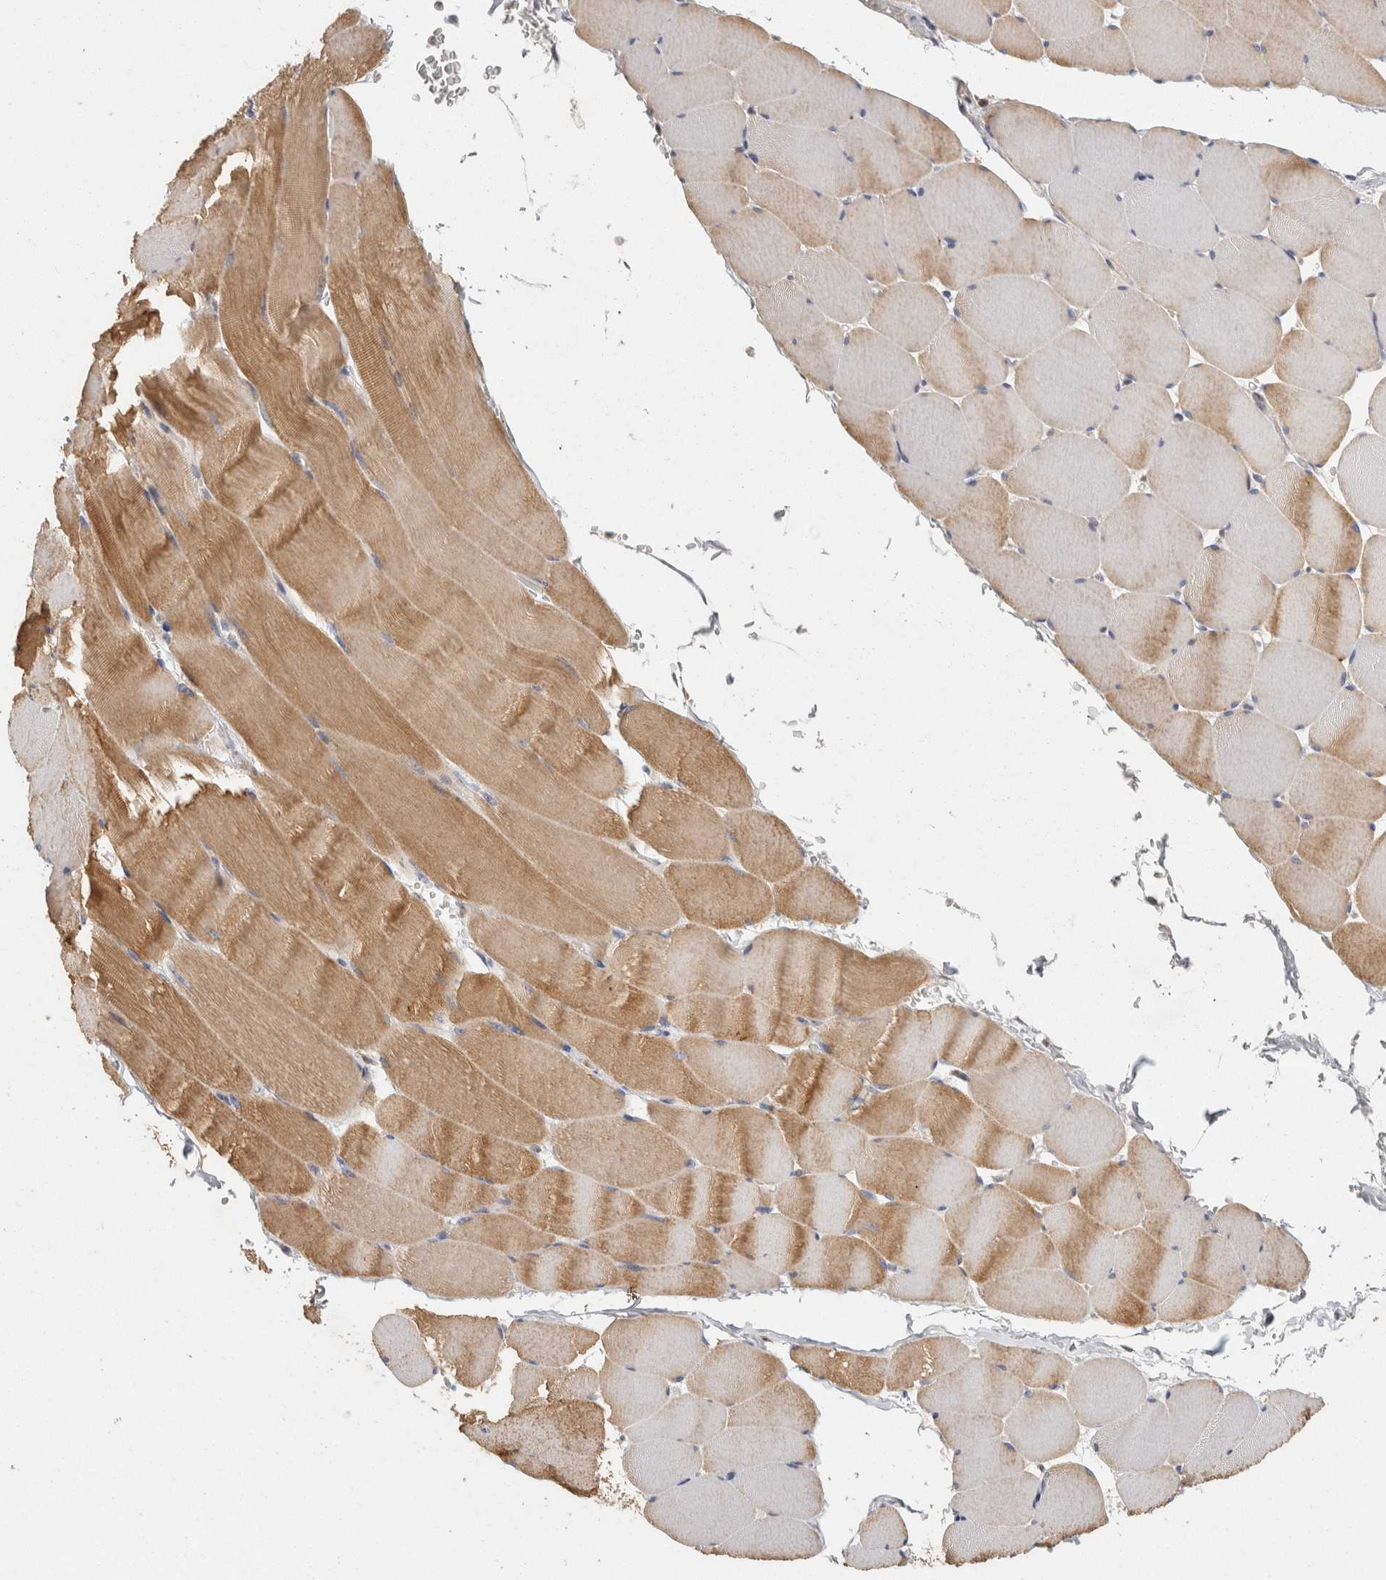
{"staining": {"intensity": "moderate", "quantity": ">75%", "location": "cytoplasmic/membranous"}, "tissue": "skeletal muscle", "cell_type": "Myocytes", "image_type": "normal", "snomed": [{"axis": "morphology", "description": "Normal tissue, NOS"}, {"axis": "topography", "description": "Skeletal muscle"}], "caption": "An image showing moderate cytoplasmic/membranous expression in approximately >75% of myocytes in unremarkable skeletal muscle, as visualized by brown immunohistochemical staining.", "gene": "ACAT2", "patient": {"sex": "male", "age": 62}}